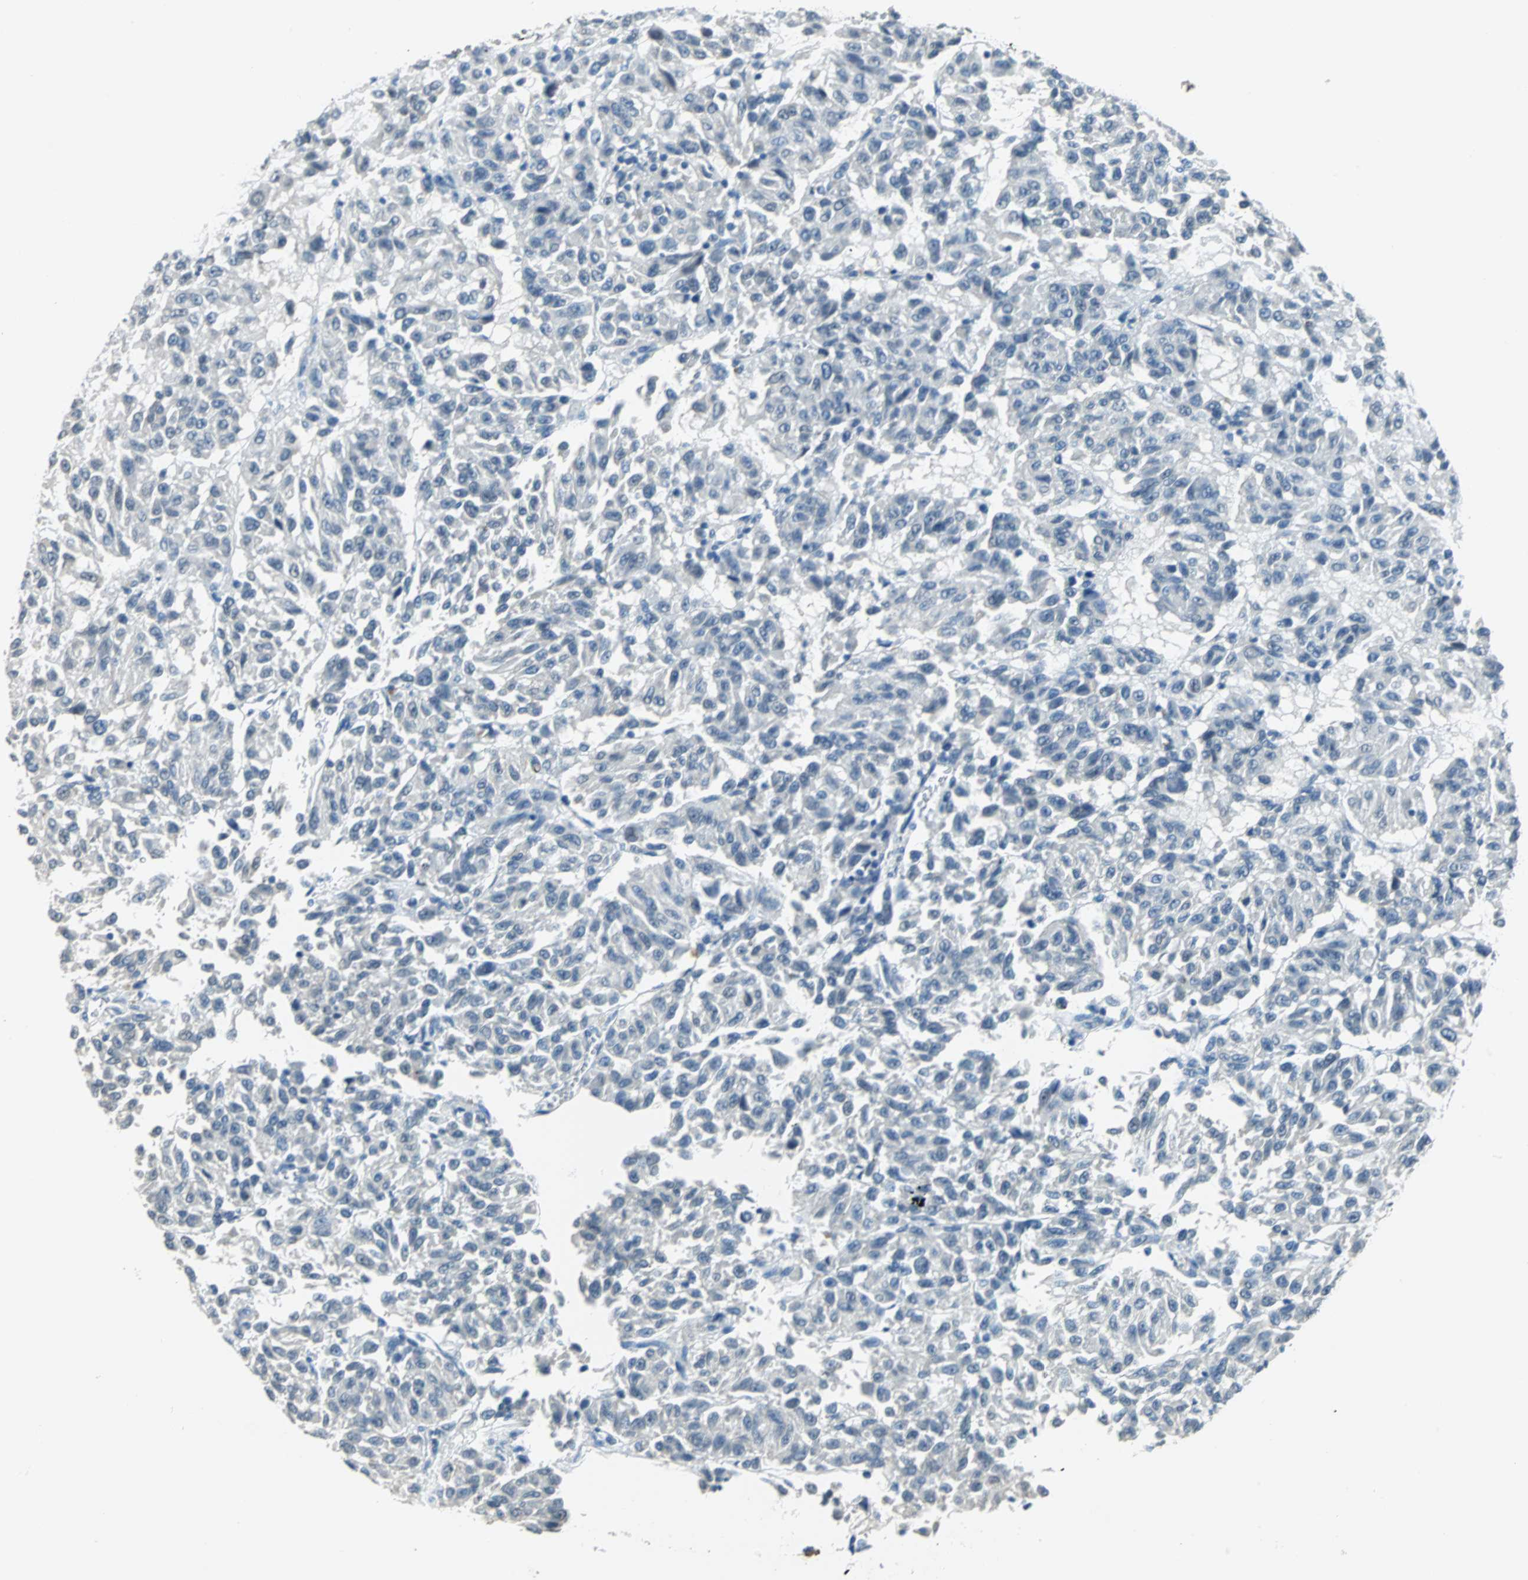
{"staining": {"intensity": "negative", "quantity": "none", "location": "none"}, "tissue": "melanoma", "cell_type": "Tumor cells", "image_type": "cancer", "snomed": [{"axis": "morphology", "description": "Malignant melanoma, Metastatic site"}, {"axis": "topography", "description": "Lung"}], "caption": "Immunohistochemistry of human malignant melanoma (metastatic site) reveals no expression in tumor cells.", "gene": "MUC7", "patient": {"sex": "male", "age": 64}}